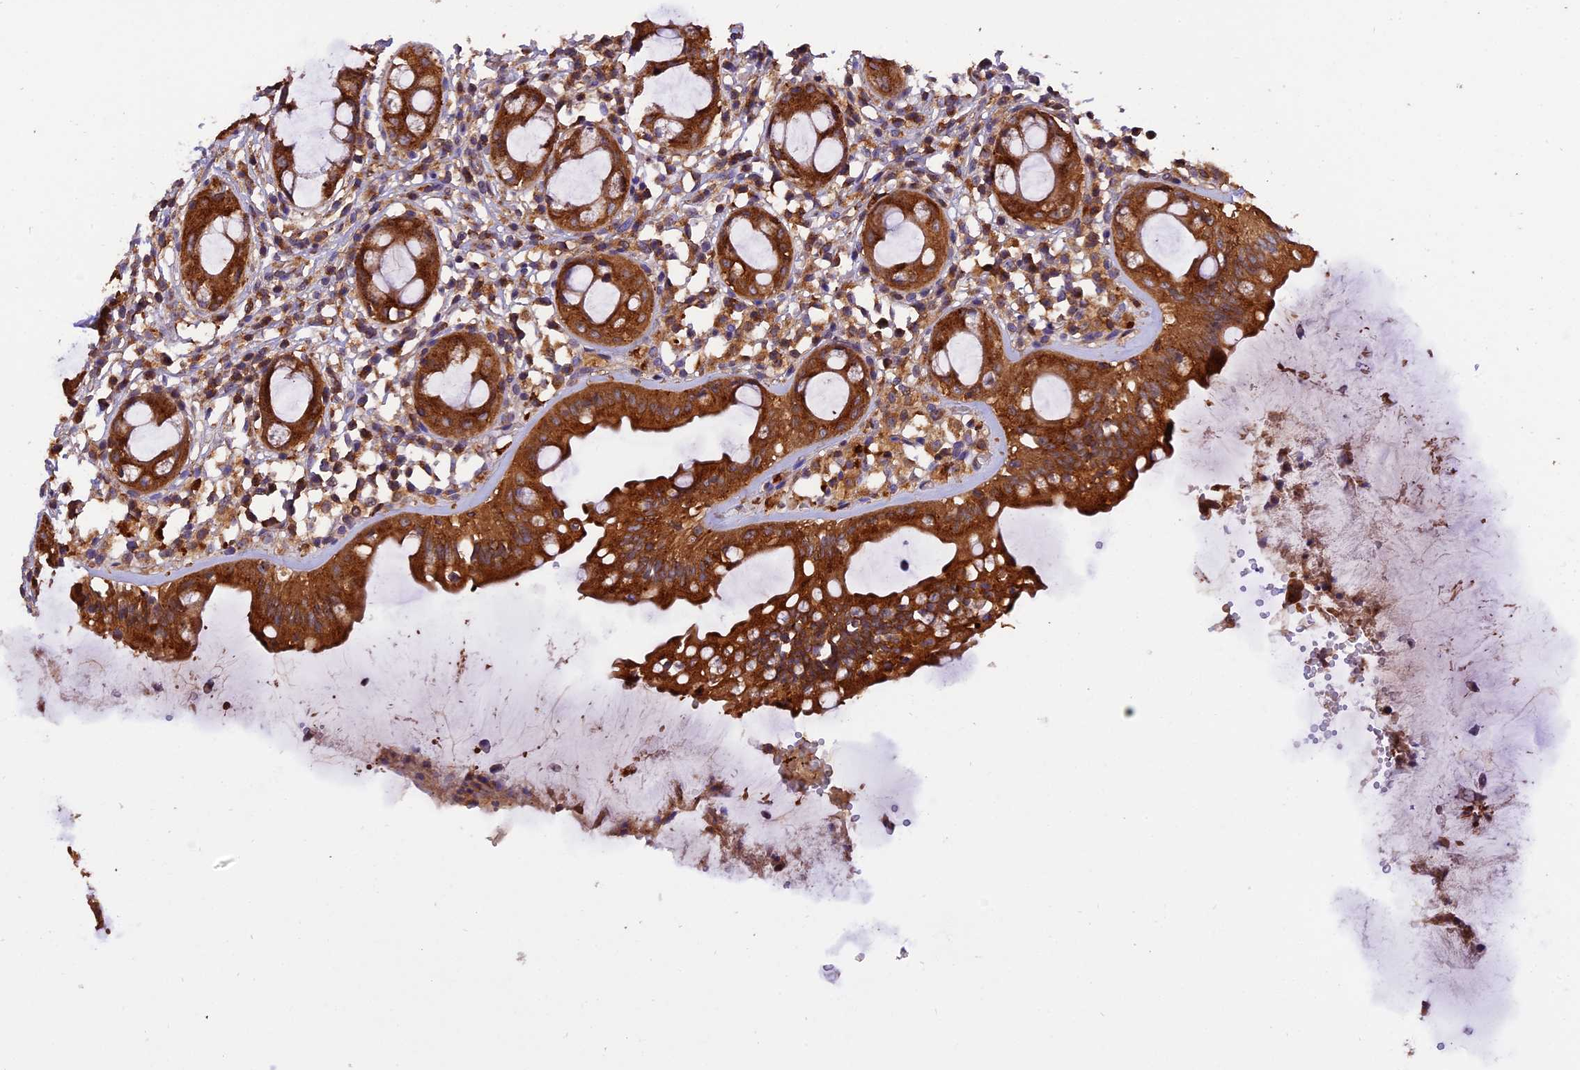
{"staining": {"intensity": "strong", "quantity": ">75%", "location": "cytoplasmic/membranous"}, "tissue": "rectum", "cell_type": "Glandular cells", "image_type": "normal", "snomed": [{"axis": "morphology", "description": "Normal tissue, NOS"}, {"axis": "topography", "description": "Rectum"}], "caption": "A micrograph of rectum stained for a protein shows strong cytoplasmic/membranous brown staining in glandular cells.", "gene": "PEX3", "patient": {"sex": "female", "age": 57}}